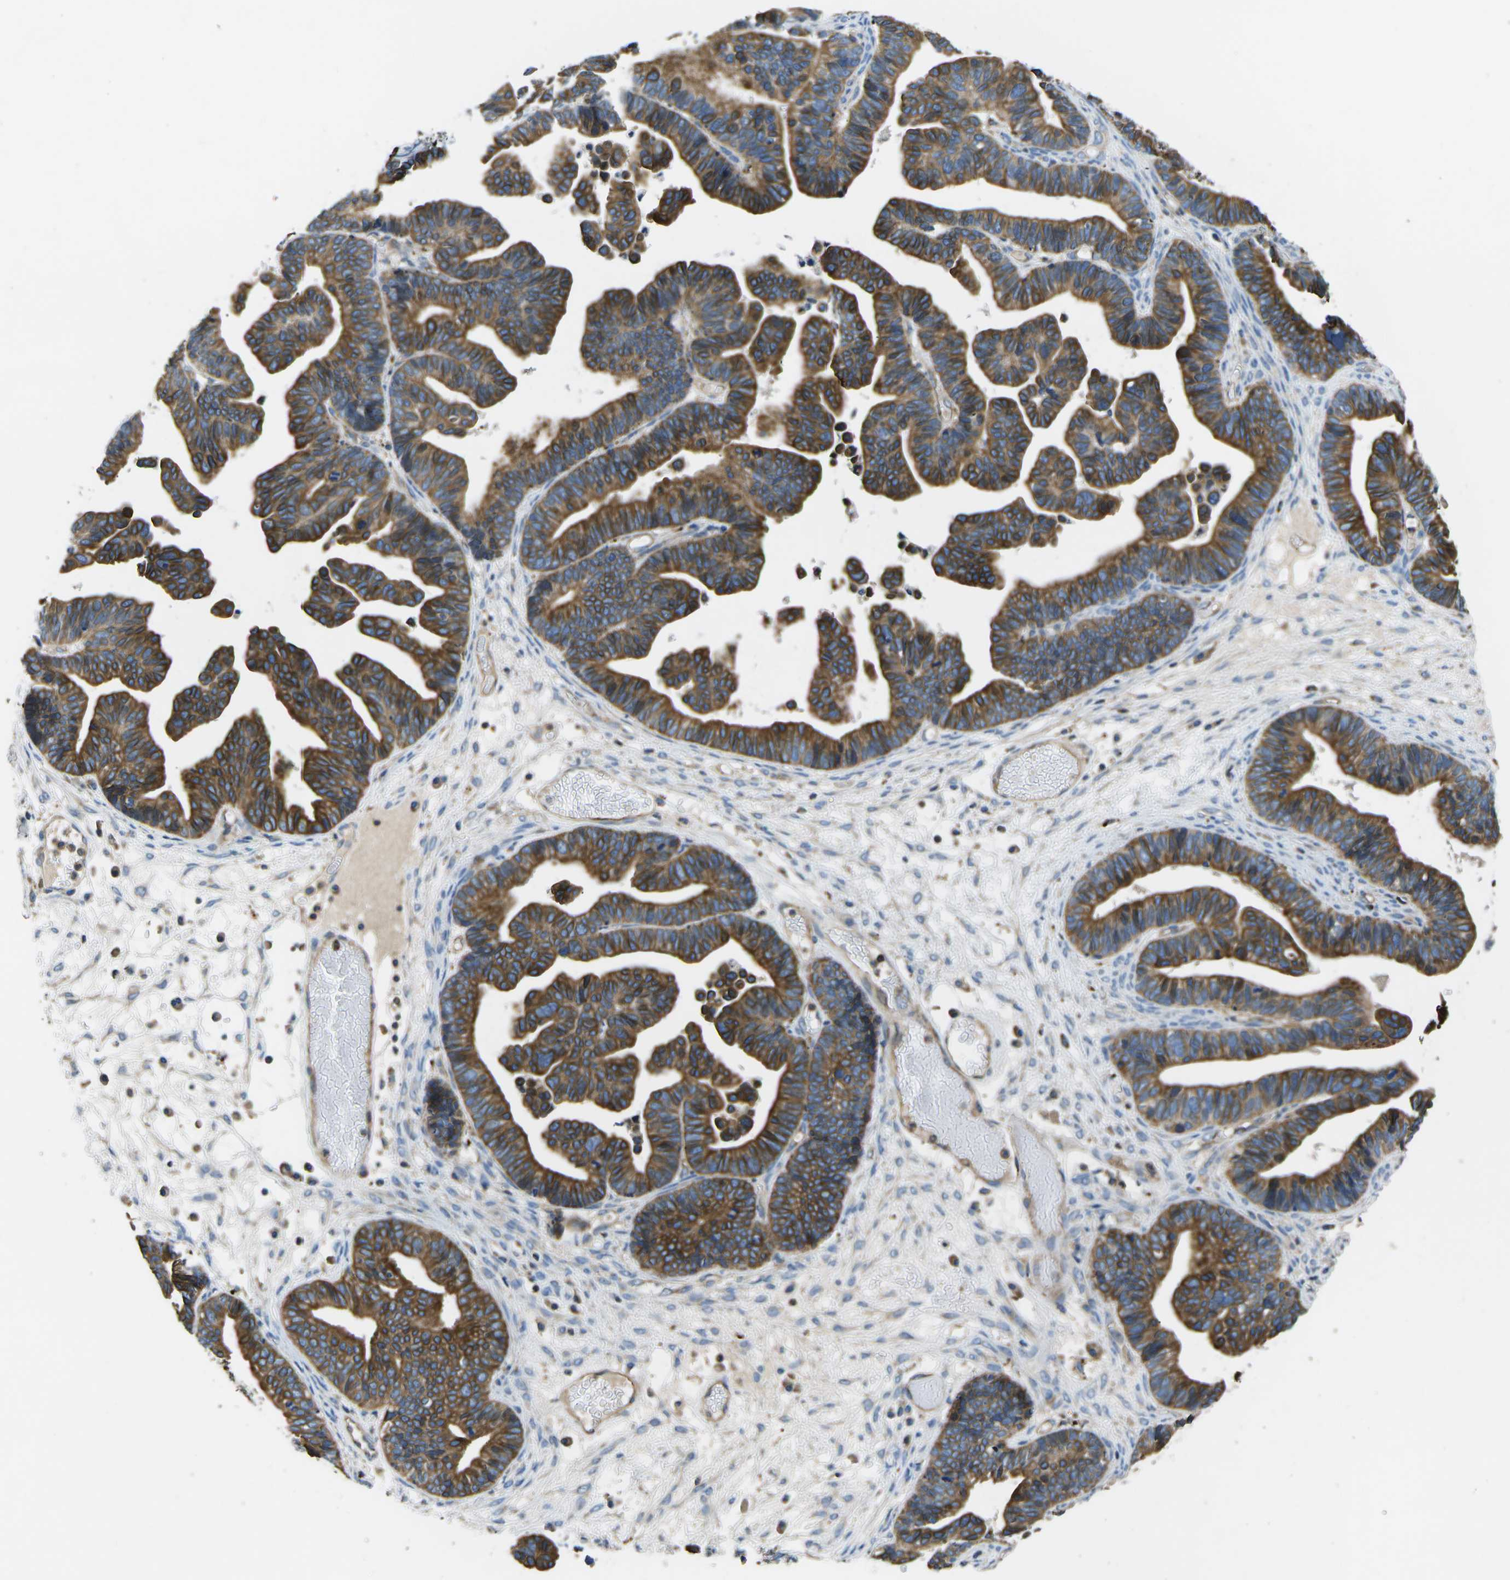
{"staining": {"intensity": "strong", "quantity": ">75%", "location": "cytoplasmic/membranous"}, "tissue": "ovarian cancer", "cell_type": "Tumor cells", "image_type": "cancer", "snomed": [{"axis": "morphology", "description": "Cystadenocarcinoma, serous, NOS"}, {"axis": "topography", "description": "Ovary"}], "caption": "Protein expression analysis of serous cystadenocarcinoma (ovarian) exhibits strong cytoplasmic/membranous staining in about >75% of tumor cells.", "gene": "KCNJ15", "patient": {"sex": "female", "age": 56}}